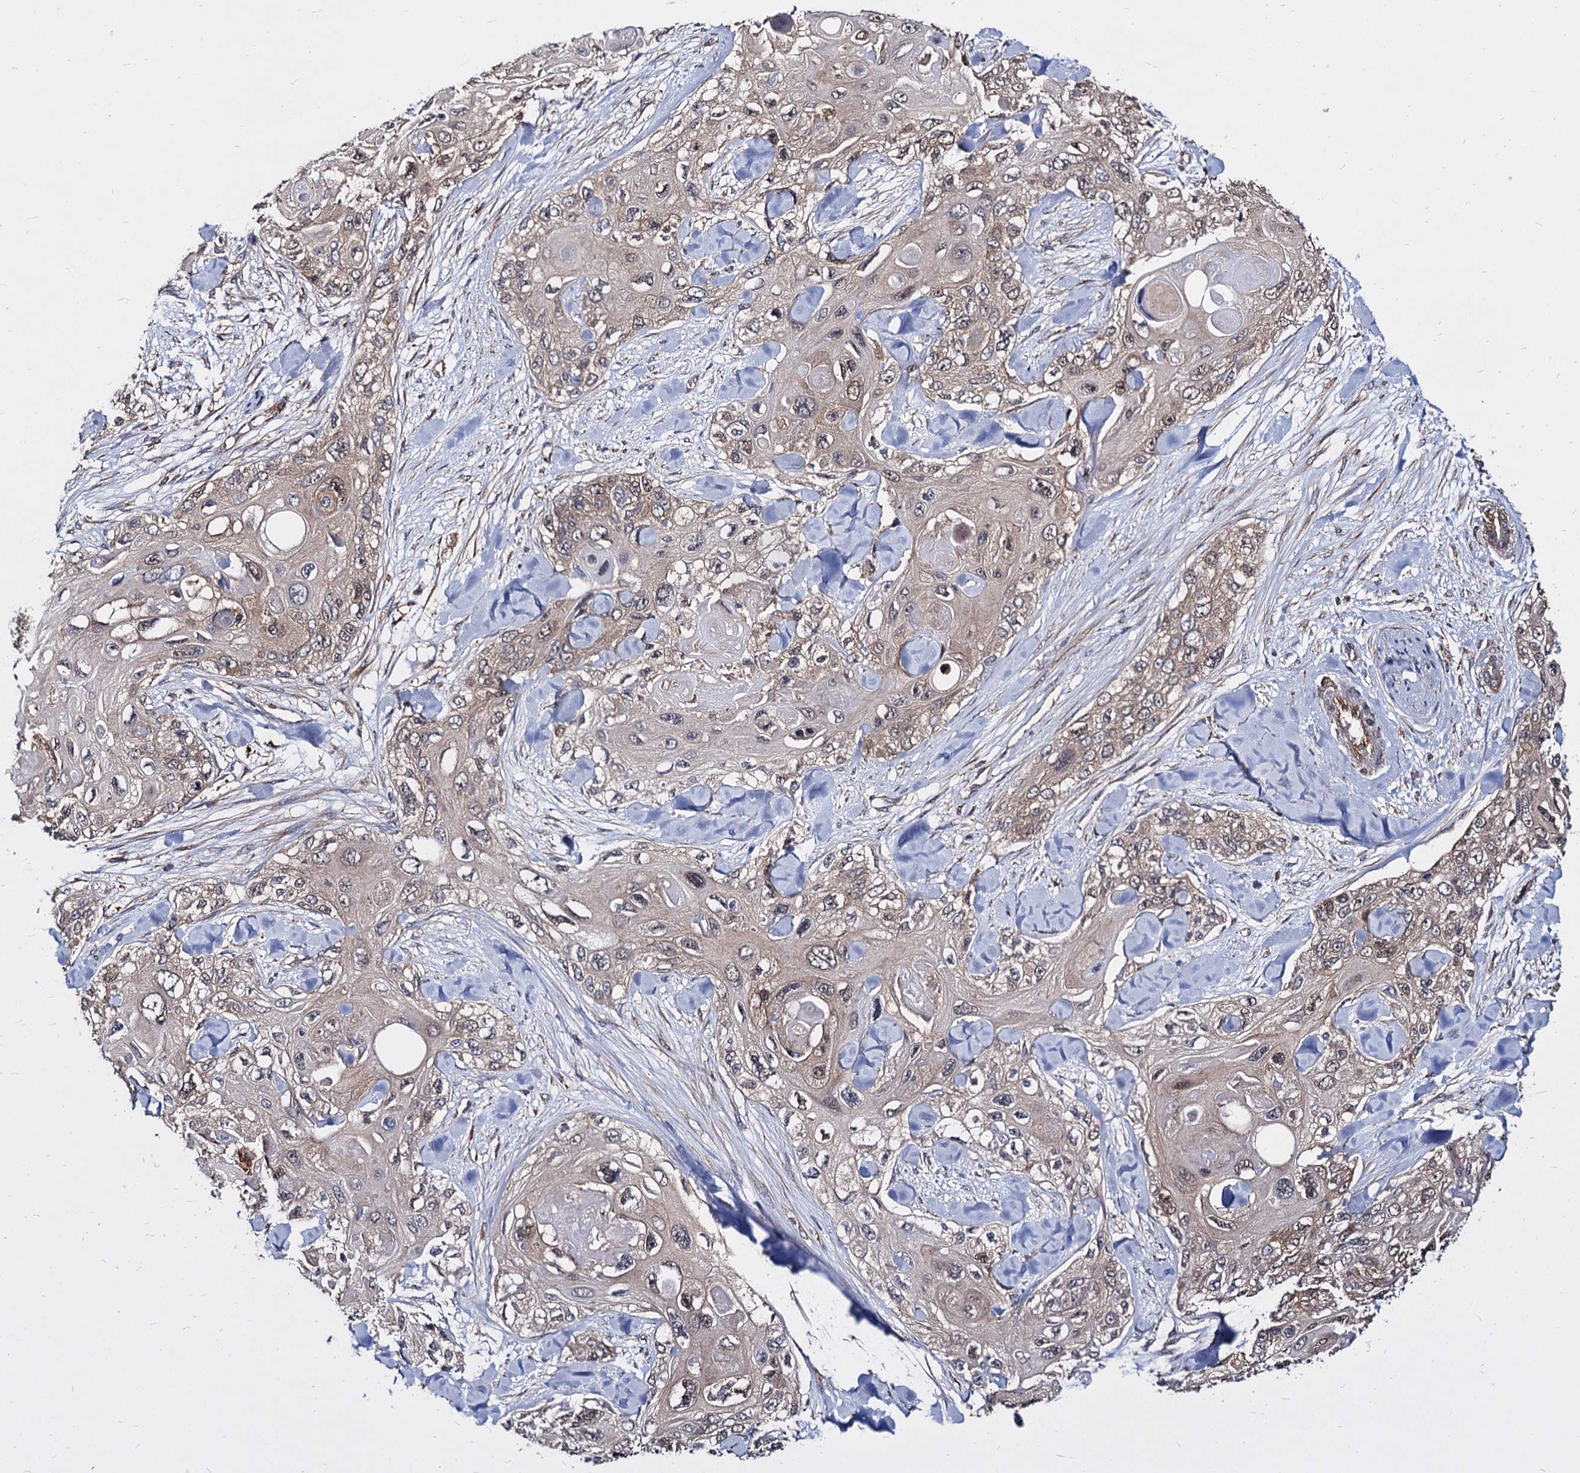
{"staining": {"intensity": "weak", "quantity": "<25%", "location": "cytoplasmic/membranous,nuclear"}, "tissue": "skin cancer", "cell_type": "Tumor cells", "image_type": "cancer", "snomed": [{"axis": "morphology", "description": "Normal tissue, NOS"}, {"axis": "morphology", "description": "Squamous cell carcinoma, NOS"}, {"axis": "topography", "description": "Skin"}], "caption": "An image of human squamous cell carcinoma (skin) is negative for staining in tumor cells. (DAB (3,3'-diaminobenzidine) immunohistochemistry (IHC) with hematoxylin counter stain).", "gene": "NME1", "patient": {"sex": "male", "age": 72}}